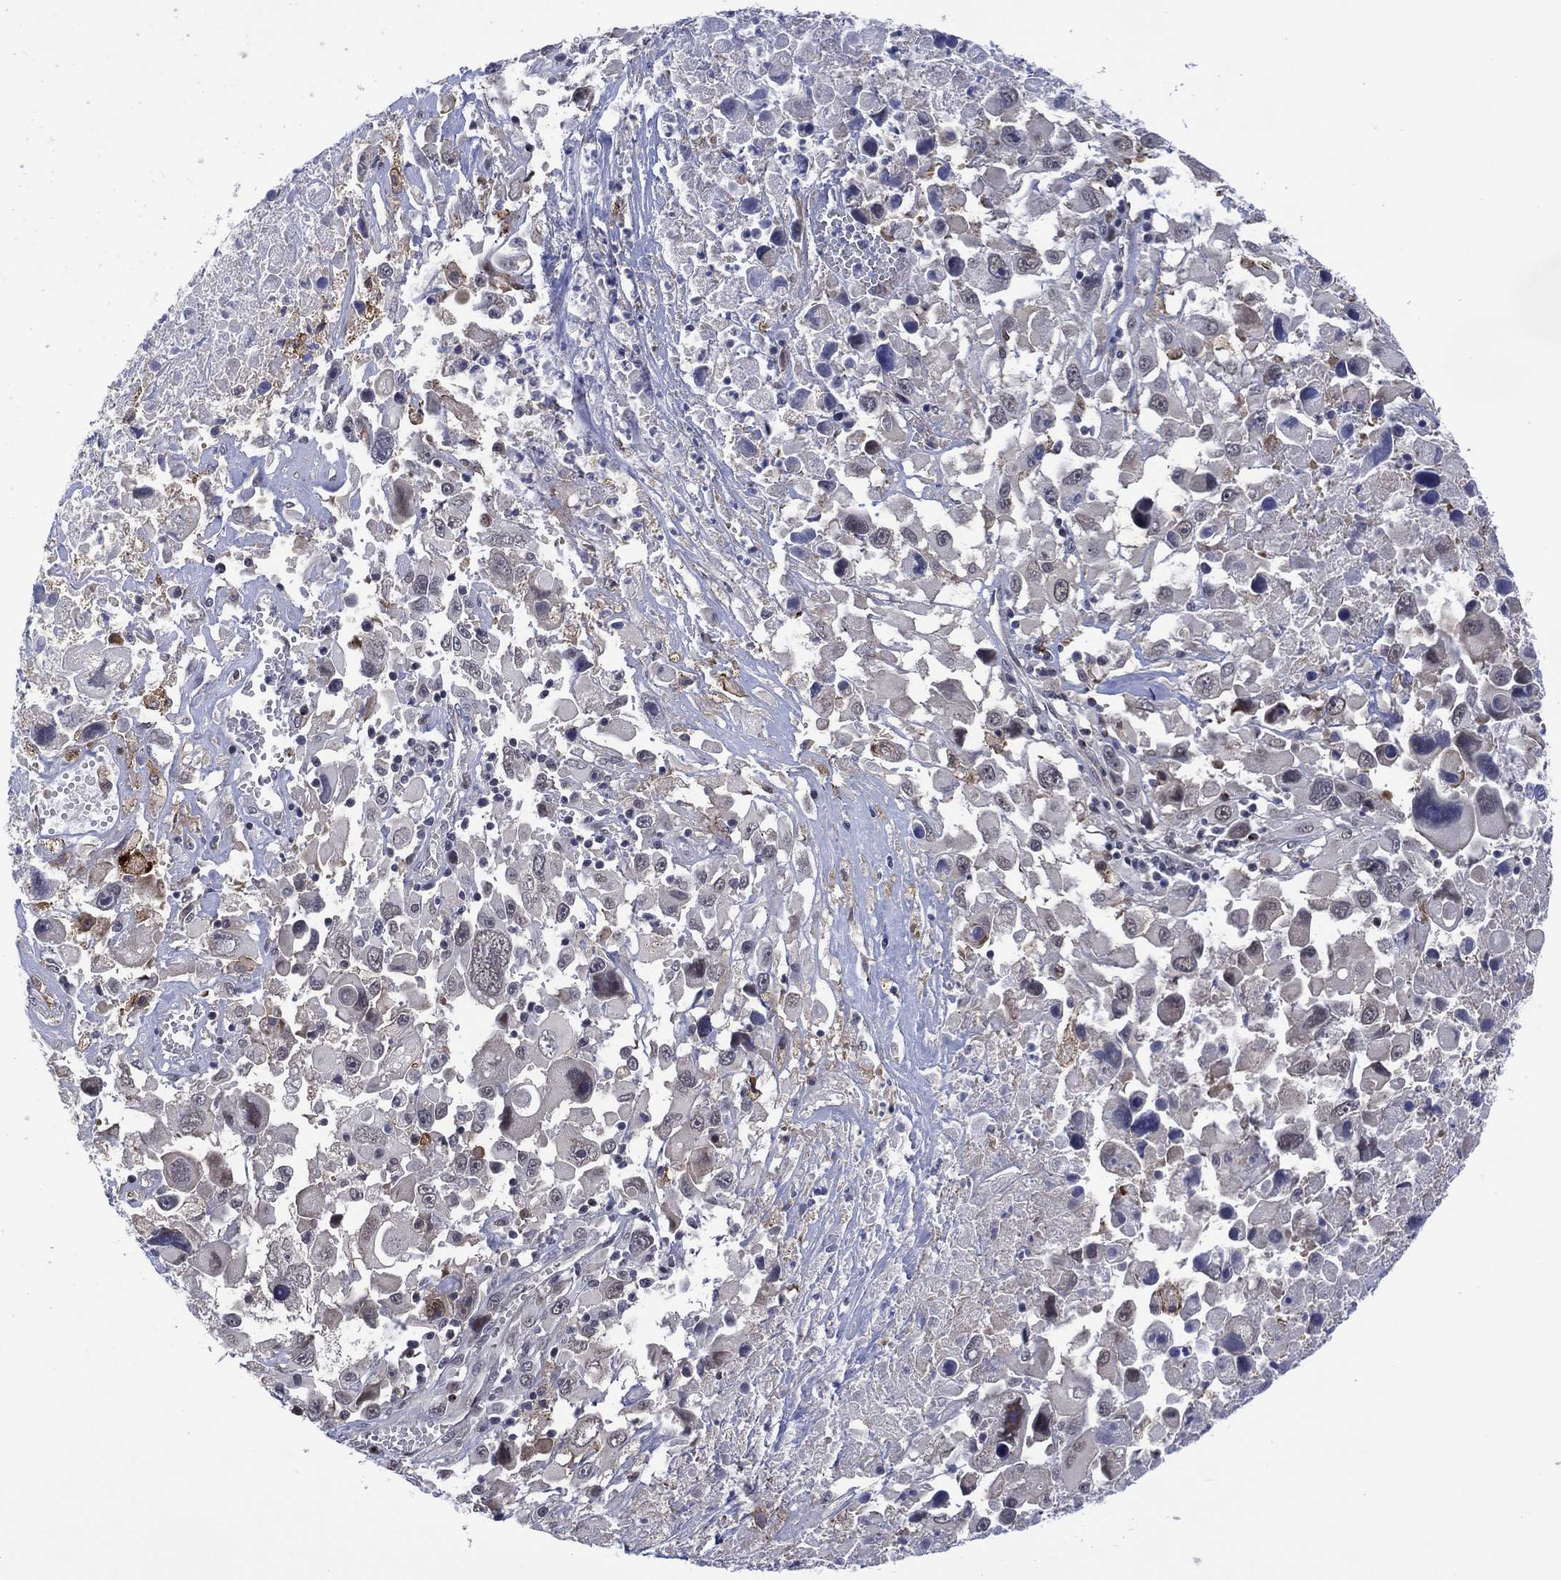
{"staining": {"intensity": "negative", "quantity": "none", "location": "none"}, "tissue": "melanoma", "cell_type": "Tumor cells", "image_type": "cancer", "snomed": [{"axis": "morphology", "description": "Malignant melanoma, Metastatic site"}, {"axis": "topography", "description": "Soft tissue"}], "caption": "Immunohistochemistry (IHC) of human melanoma displays no staining in tumor cells.", "gene": "DPP4", "patient": {"sex": "male", "age": 50}}